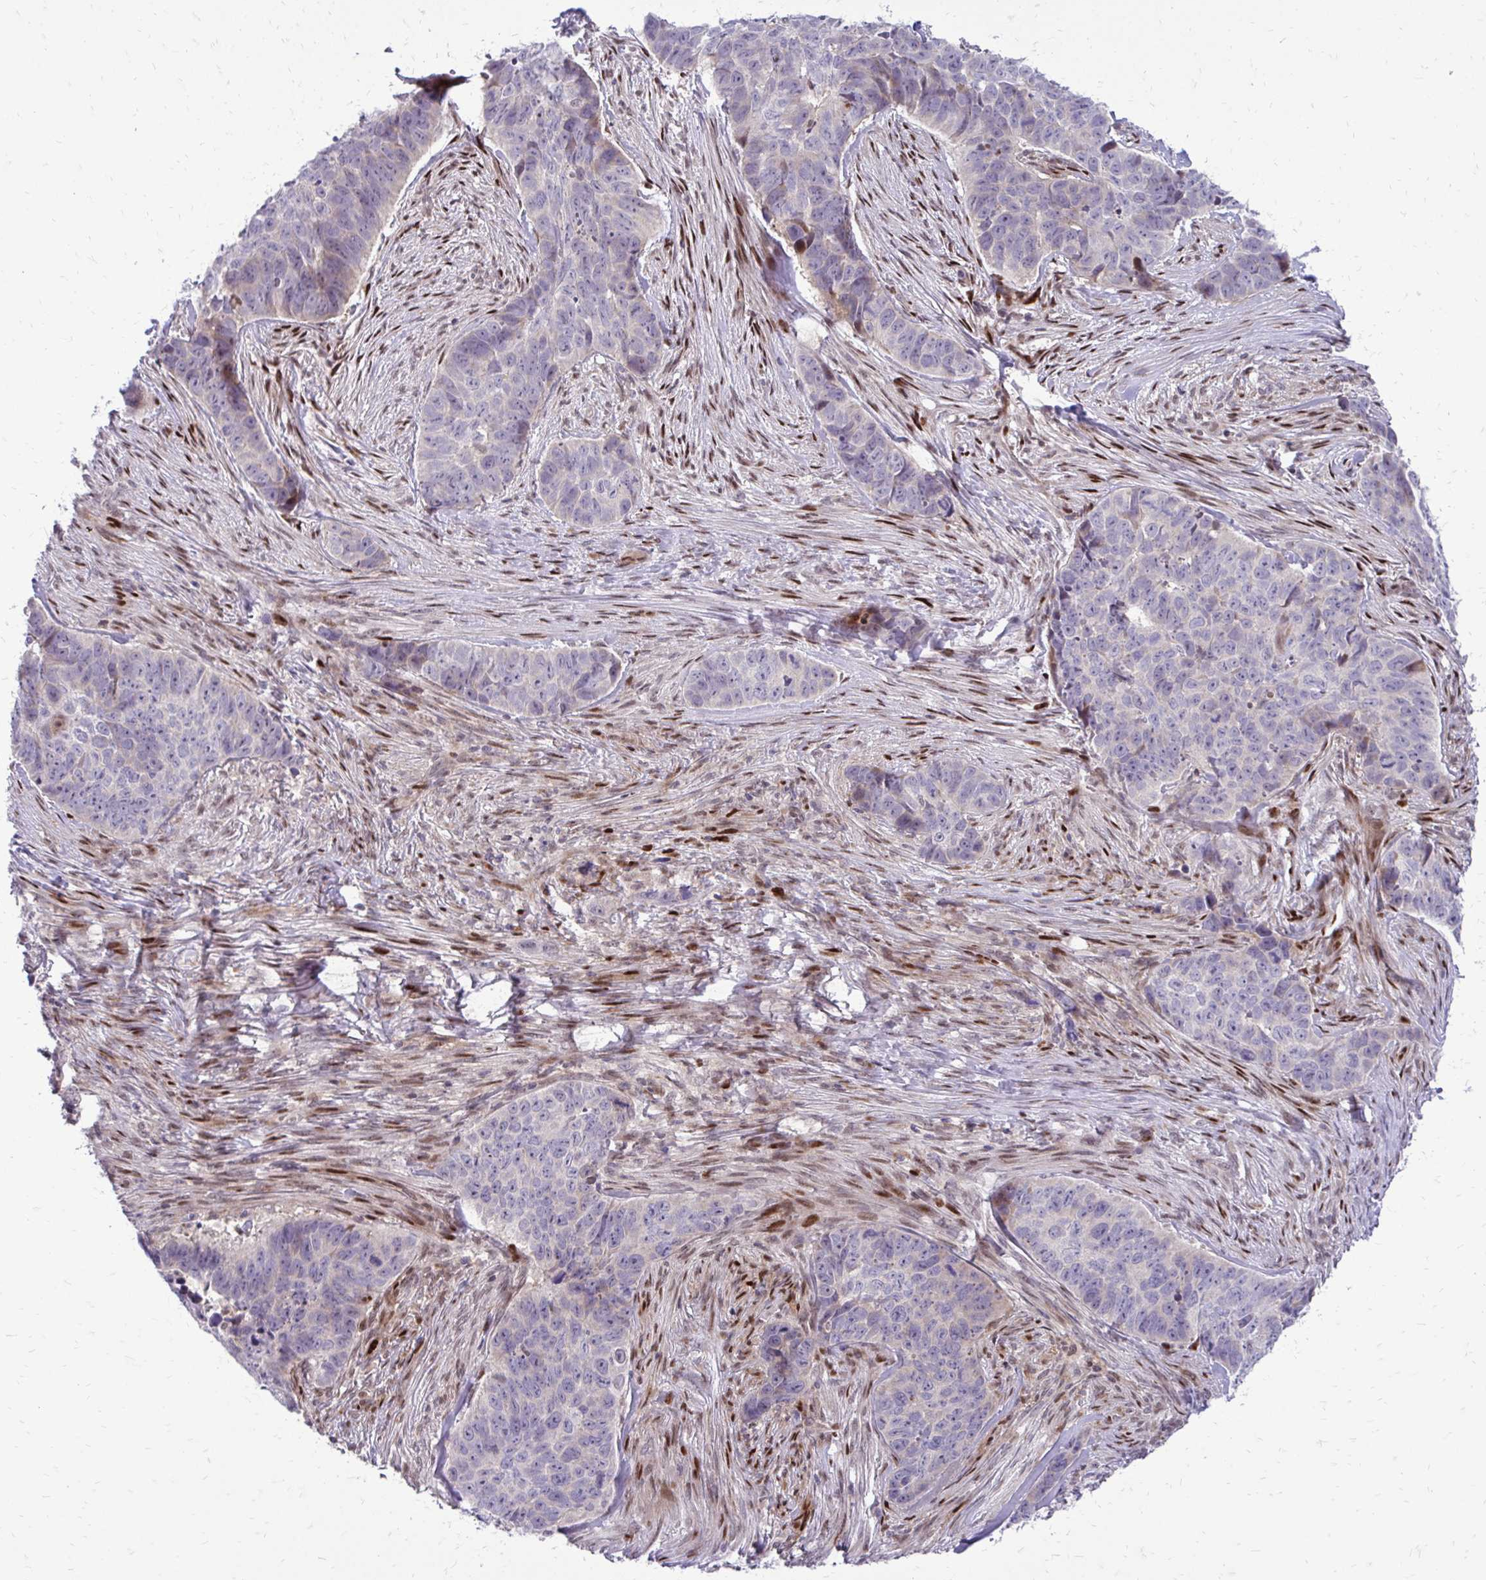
{"staining": {"intensity": "negative", "quantity": "none", "location": "none"}, "tissue": "skin cancer", "cell_type": "Tumor cells", "image_type": "cancer", "snomed": [{"axis": "morphology", "description": "Basal cell carcinoma"}, {"axis": "topography", "description": "Skin"}], "caption": "Immunohistochemistry (IHC) micrograph of human skin cancer stained for a protein (brown), which exhibits no positivity in tumor cells.", "gene": "PPDPFL", "patient": {"sex": "female", "age": 82}}